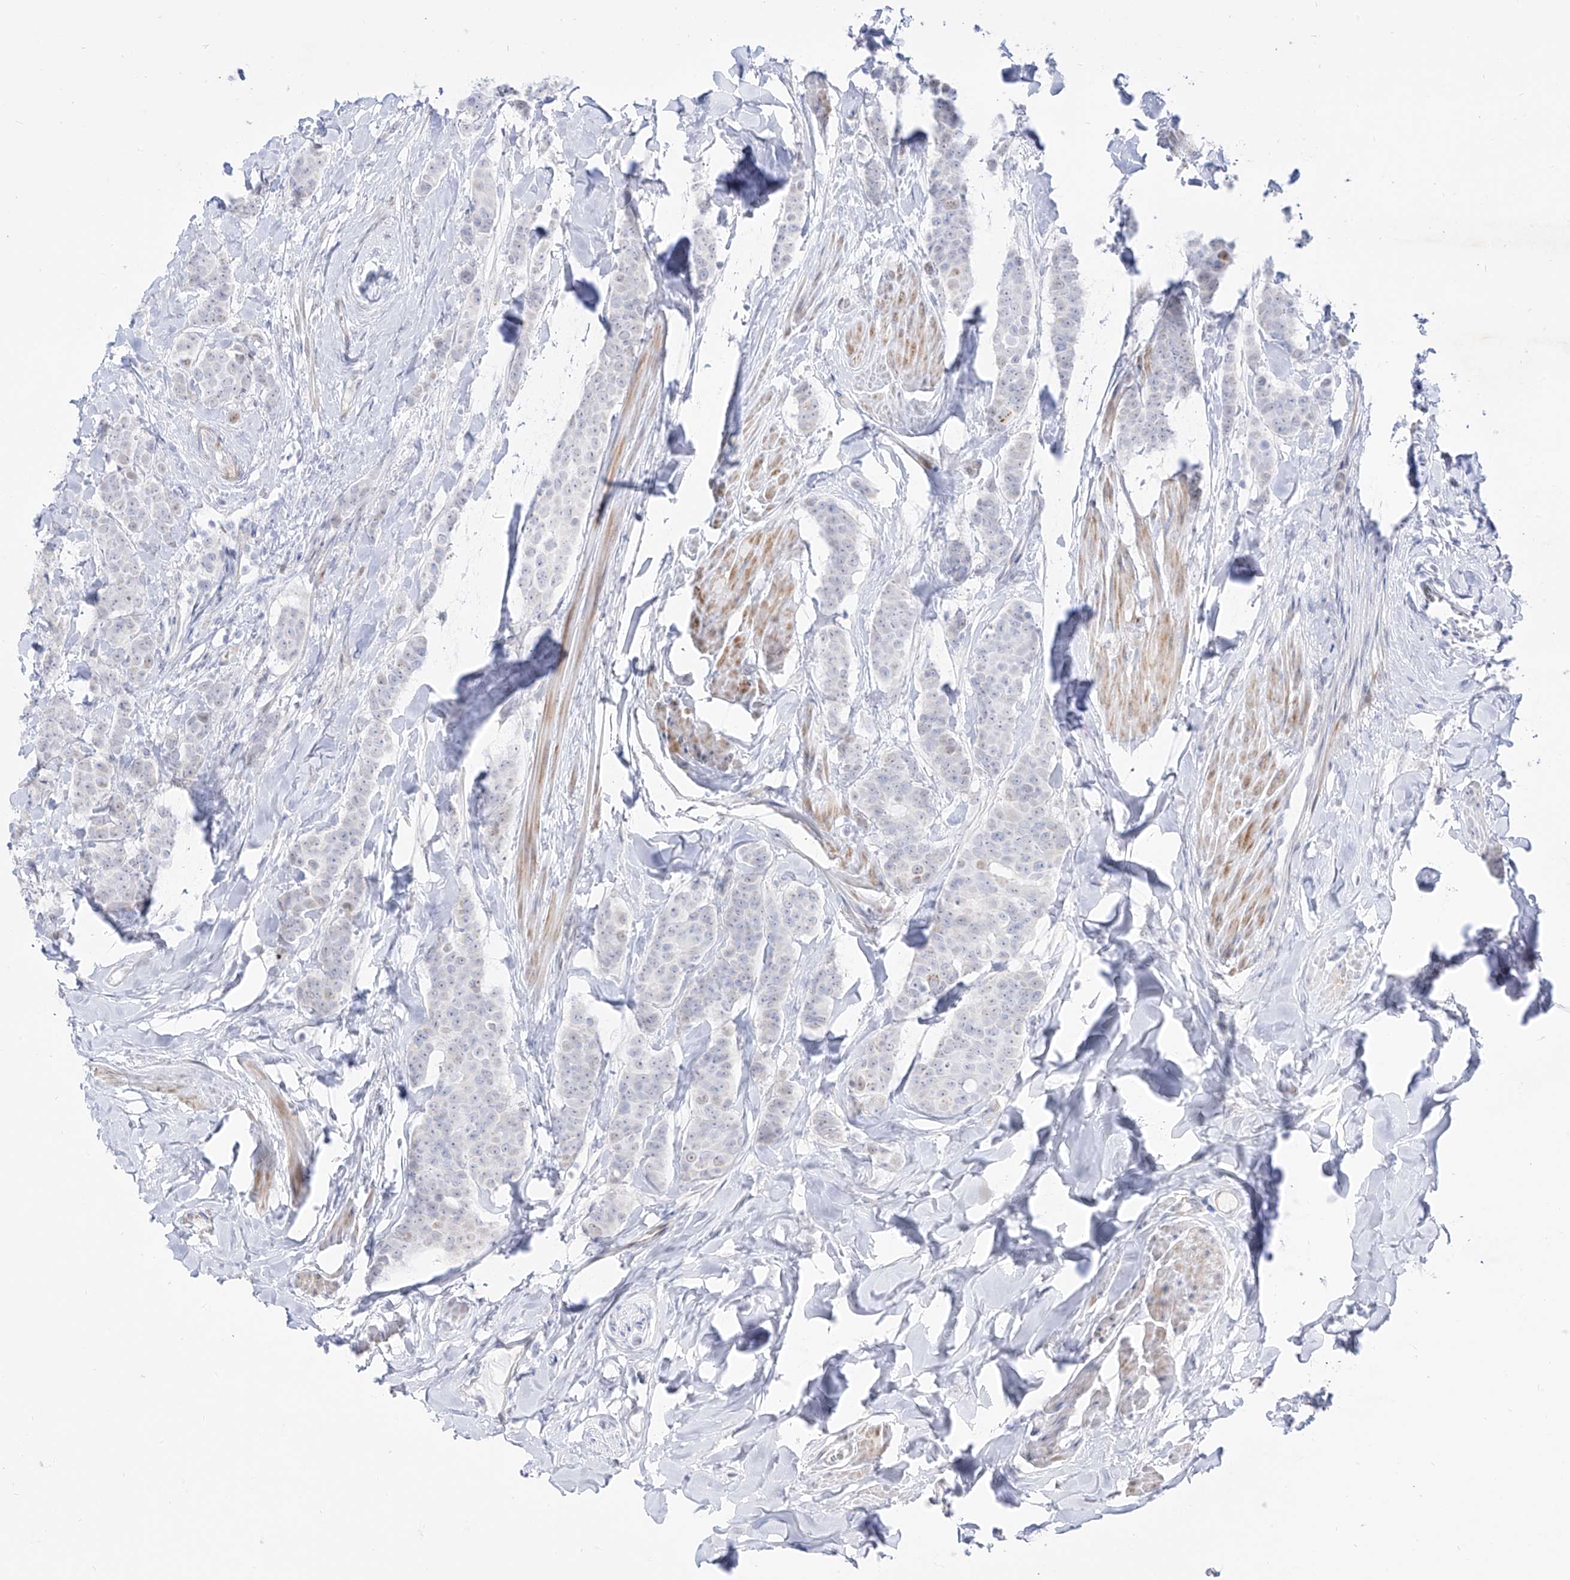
{"staining": {"intensity": "negative", "quantity": "none", "location": "none"}, "tissue": "breast cancer", "cell_type": "Tumor cells", "image_type": "cancer", "snomed": [{"axis": "morphology", "description": "Duct carcinoma"}, {"axis": "topography", "description": "Breast"}], "caption": "This is an IHC image of intraductal carcinoma (breast). There is no expression in tumor cells.", "gene": "ZNF180", "patient": {"sex": "female", "age": 40}}